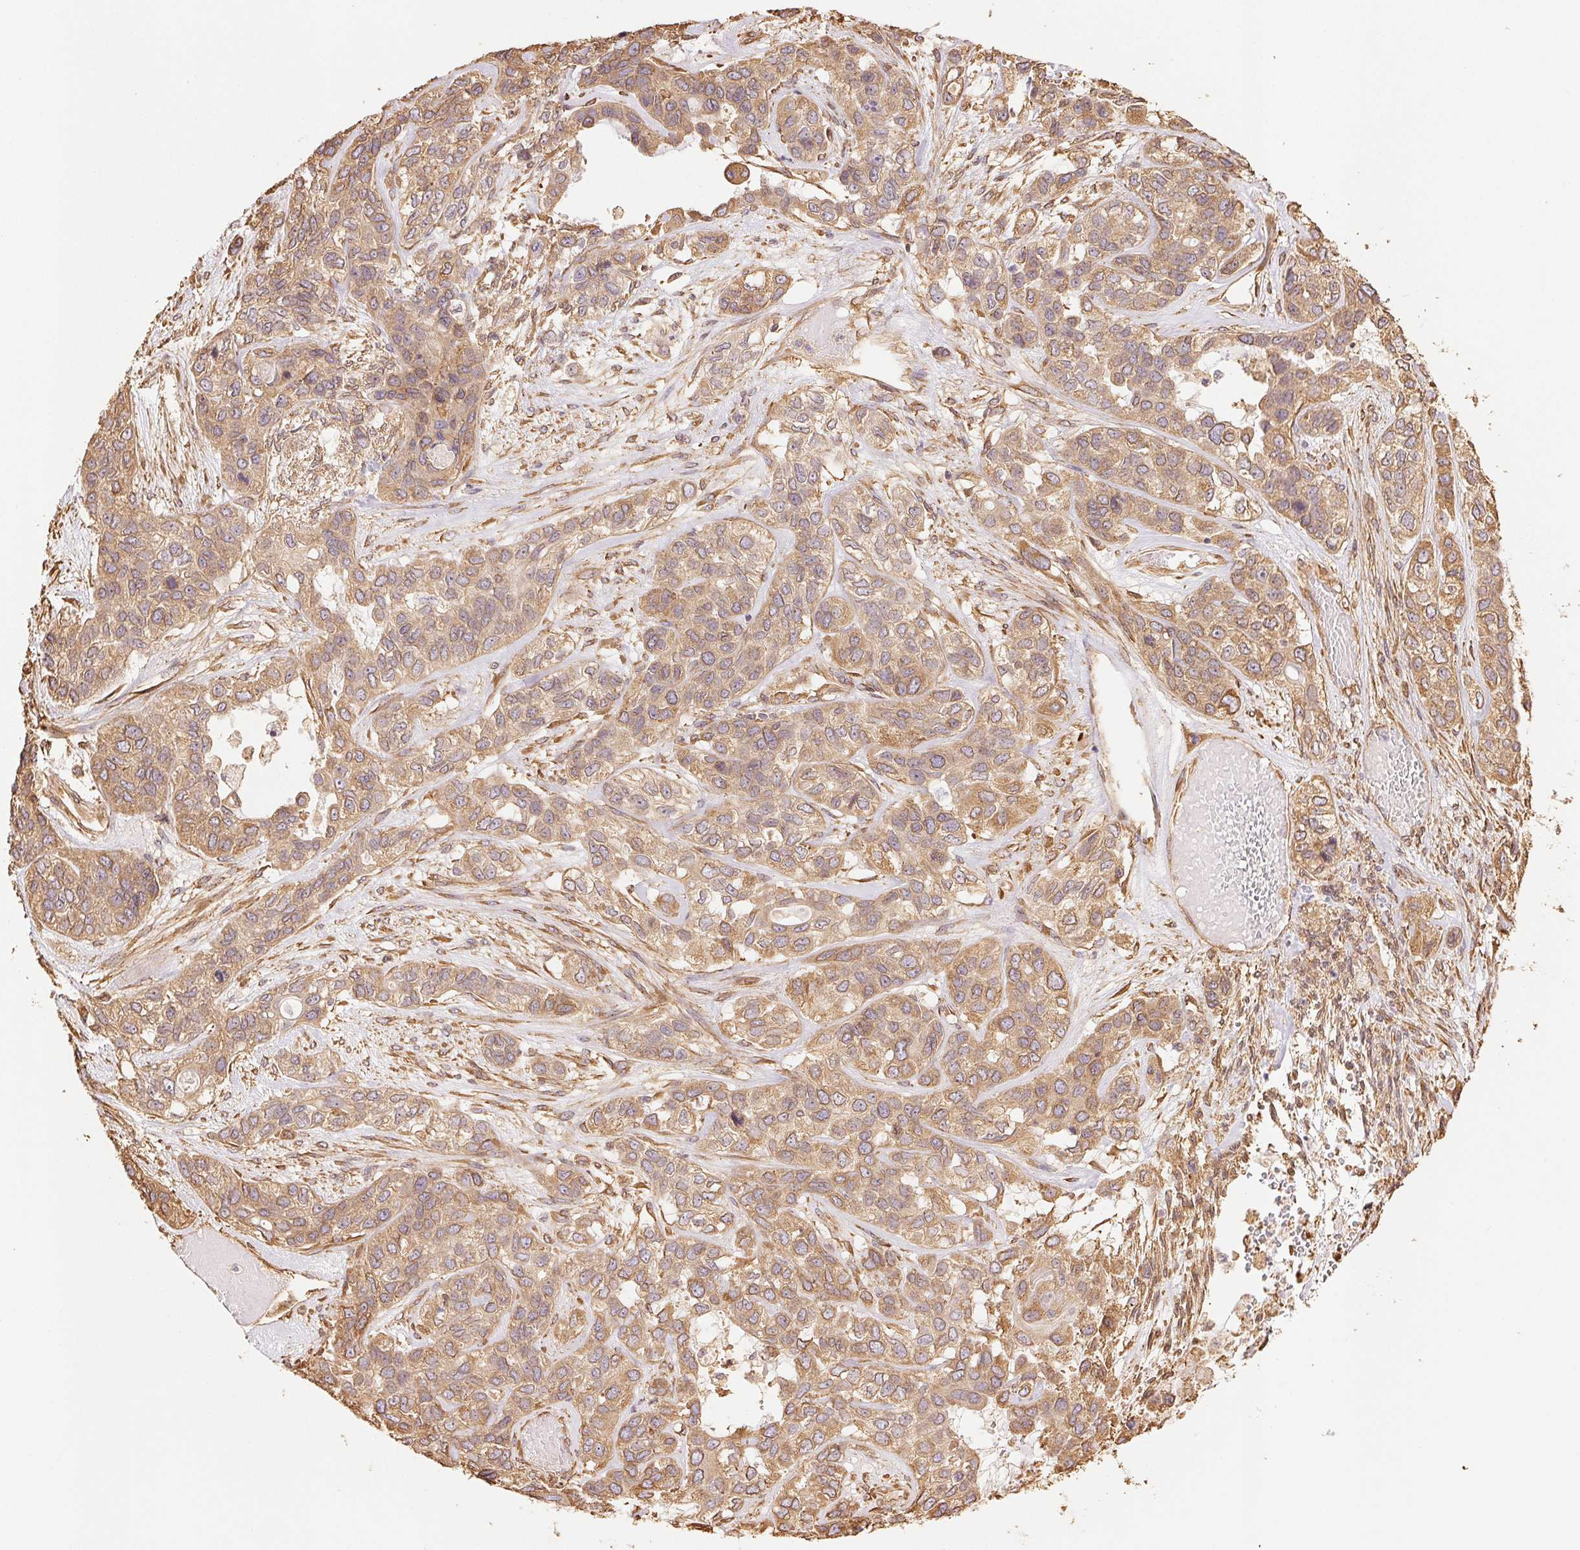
{"staining": {"intensity": "moderate", "quantity": ">75%", "location": "cytoplasmic/membranous"}, "tissue": "lung cancer", "cell_type": "Tumor cells", "image_type": "cancer", "snomed": [{"axis": "morphology", "description": "Squamous cell carcinoma, NOS"}, {"axis": "topography", "description": "Lung"}], "caption": "Tumor cells demonstrate medium levels of moderate cytoplasmic/membranous expression in about >75% of cells in lung squamous cell carcinoma.", "gene": "C6orf163", "patient": {"sex": "female", "age": 70}}